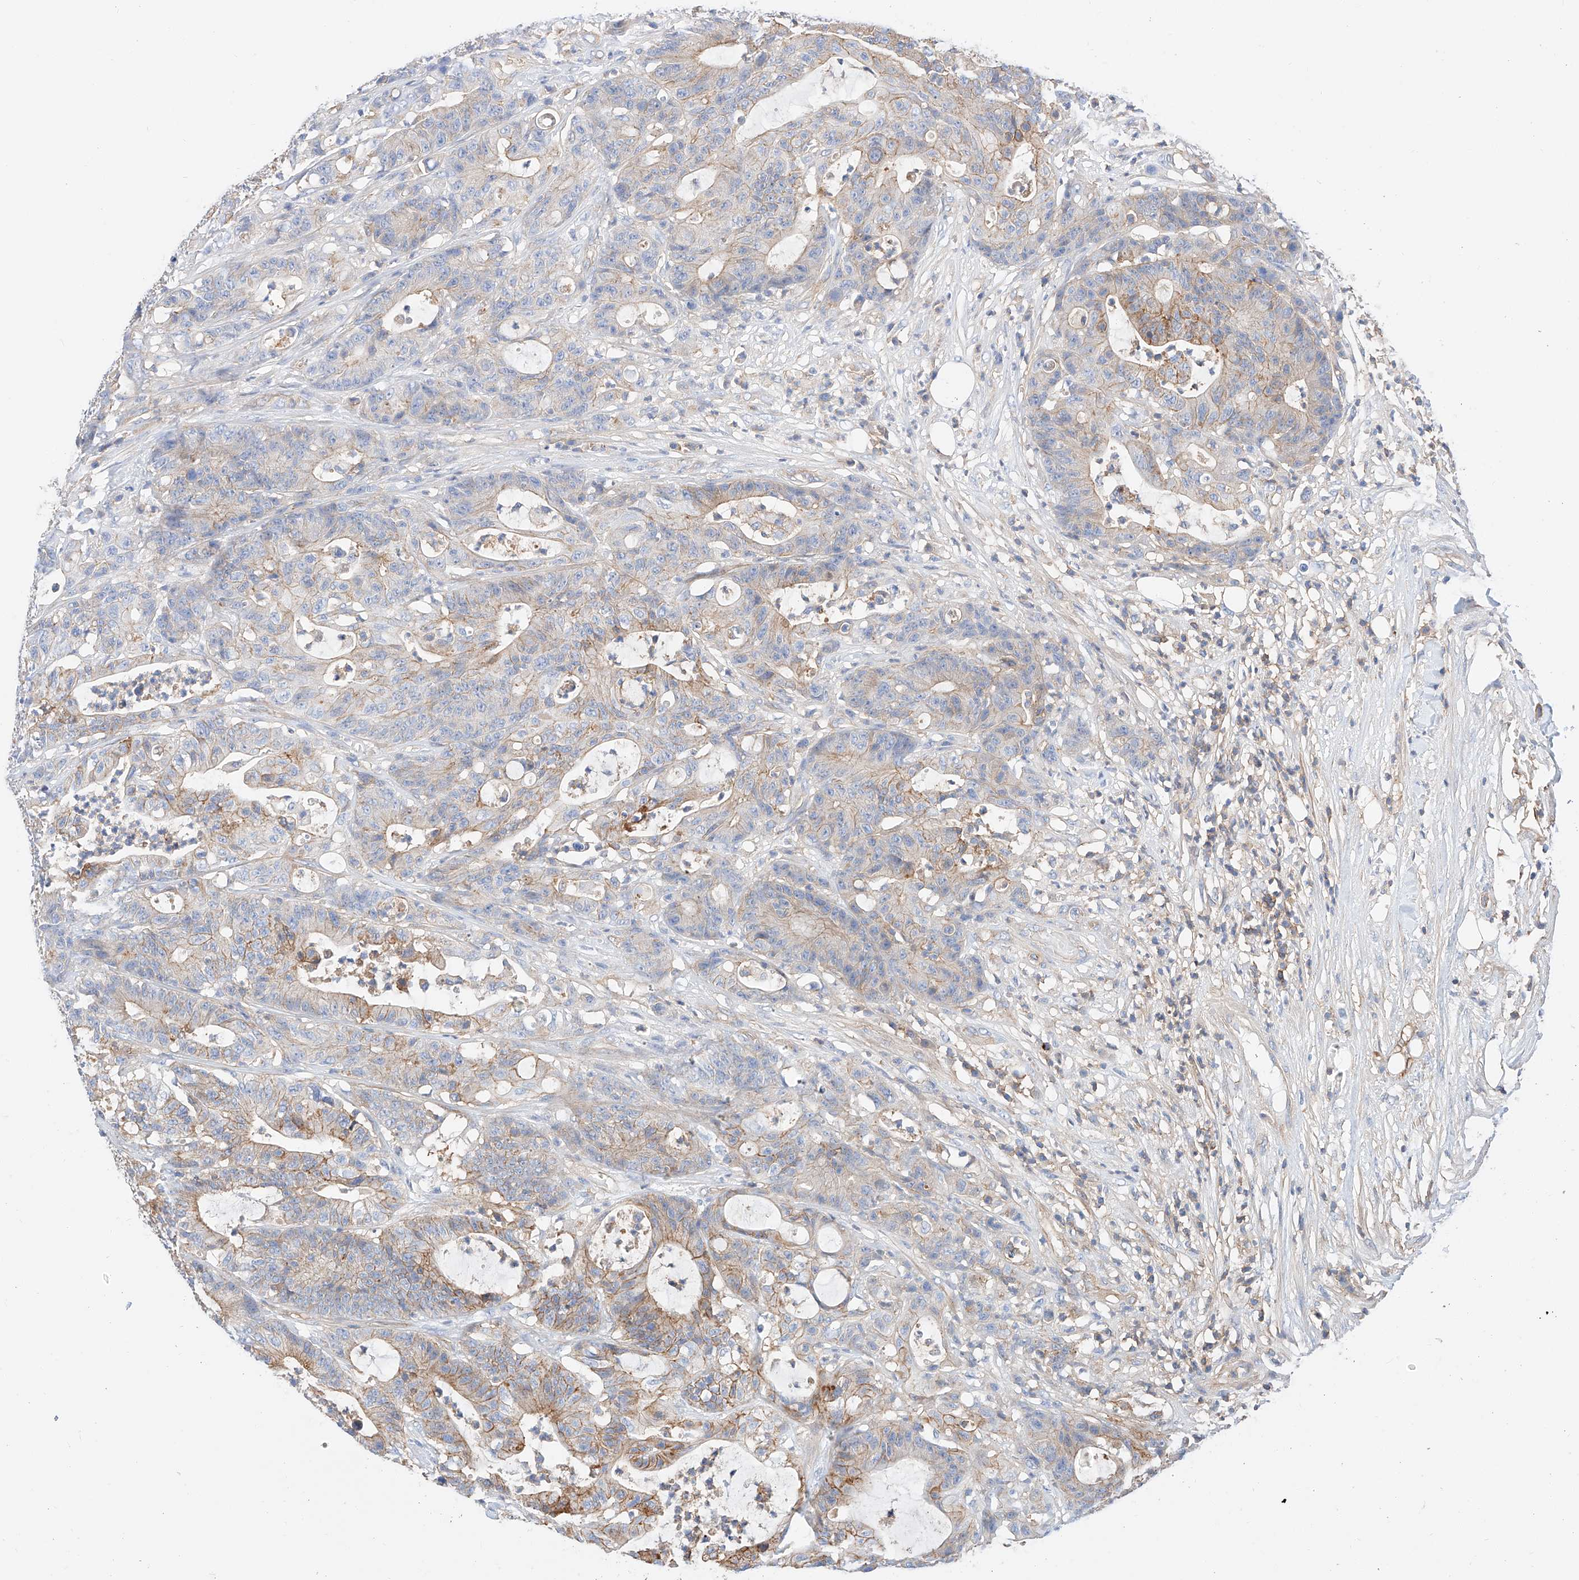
{"staining": {"intensity": "moderate", "quantity": "25%-75%", "location": "cytoplasmic/membranous"}, "tissue": "colorectal cancer", "cell_type": "Tumor cells", "image_type": "cancer", "snomed": [{"axis": "morphology", "description": "Adenocarcinoma, NOS"}, {"axis": "topography", "description": "Colon"}], "caption": "A micrograph of human colorectal cancer (adenocarcinoma) stained for a protein reveals moderate cytoplasmic/membranous brown staining in tumor cells.", "gene": "HAUS4", "patient": {"sex": "female", "age": 84}}